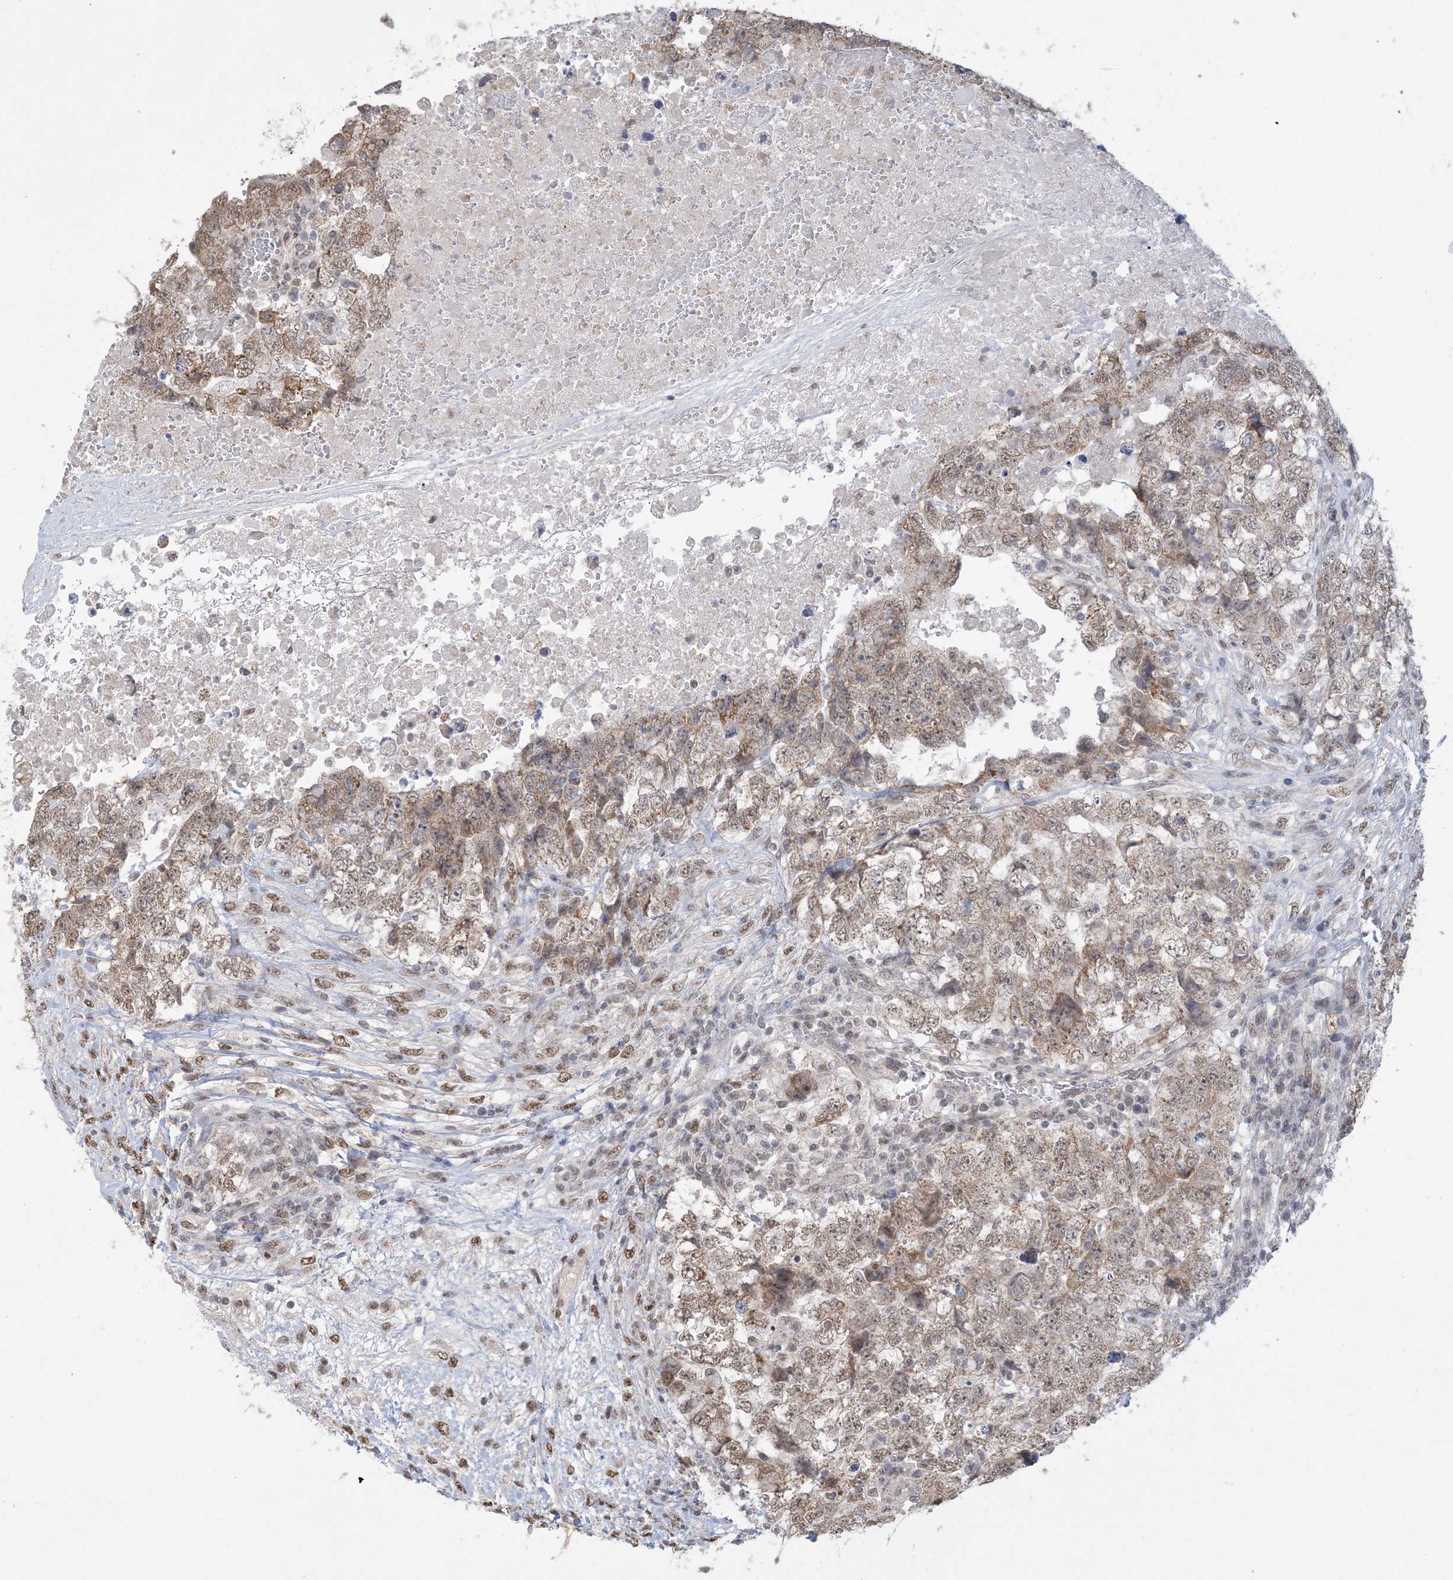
{"staining": {"intensity": "moderate", "quantity": ">75%", "location": "cytoplasmic/membranous,nuclear"}, "tissue": "testis cancer", "cell_type": "Tumor cells", "image_type": "cancer", "snomed": [{"axis": "morphology", "description": "Carcinoma, Embryonal, NOS"}, {"axis": "topography", "description": "Testis"}], "caption": "Moderate cytoplasmic/membranous and nuclear staining is appreciated in approximately >75% of tumor cells in embryonal carcinoma (testis).", "gene": "TRMT10C", "patient": {"sex": "male", "age": 37}}